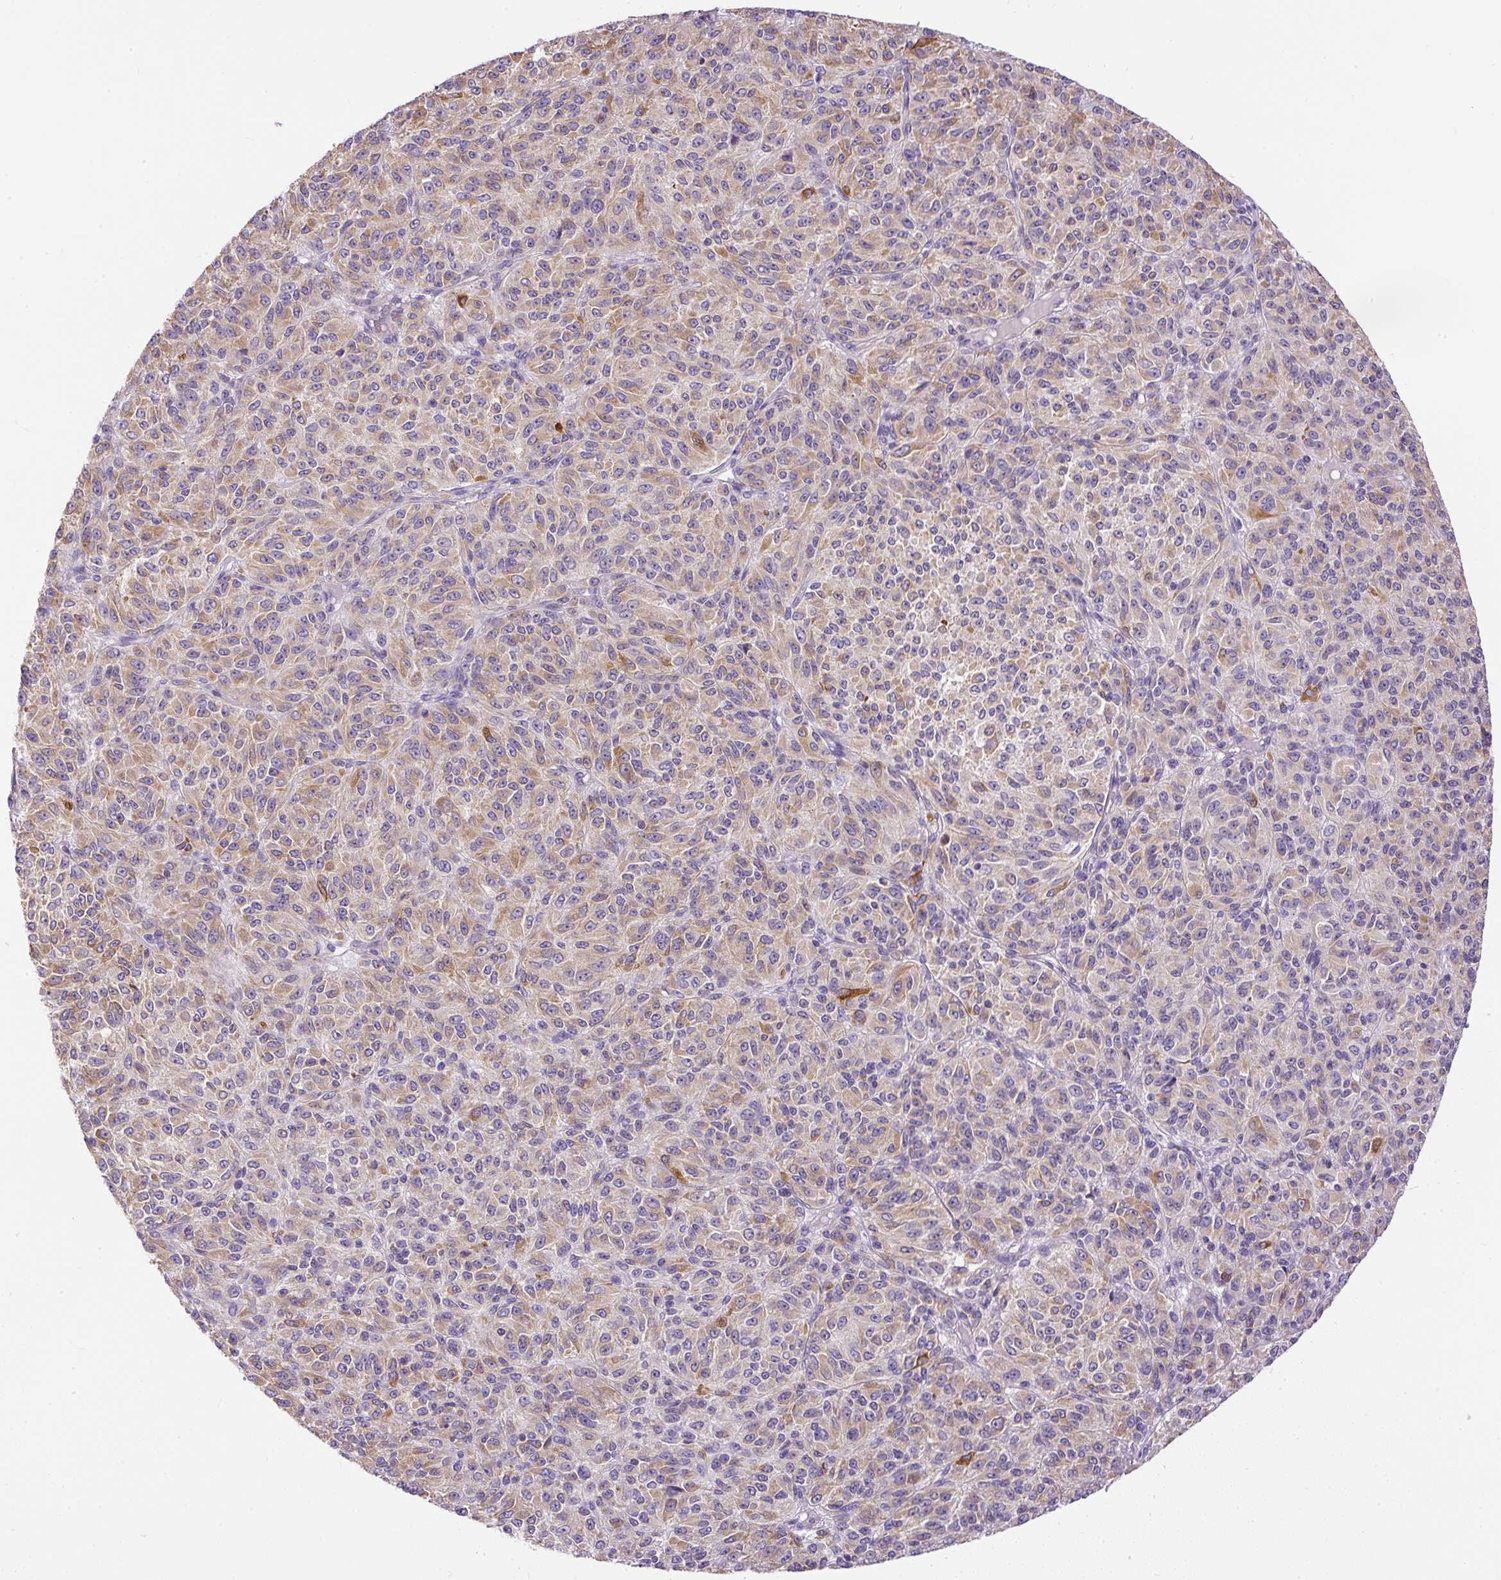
{"staining": {"intensity": "moderate", "quantity": "25%-75%", "location": "cytoplasmic/membranous"}, "tissue": "melanoma", "cell_type": "Tumor cells", "image_type": "cancer", "snomed": [{"axis": "morphology", "description": "Malignant melanoma, Metastatic site"}, {"axis": "topography", "description": "Brain"}], "caption": "Protein expression analysis of malignant melanoma (metastatic site) displays moderate cytoplasmic/membranous staining in about 25%-75% of tumor cells.", "gene": "CFAP47", "patient": {"sex": "female", "age": 56}}